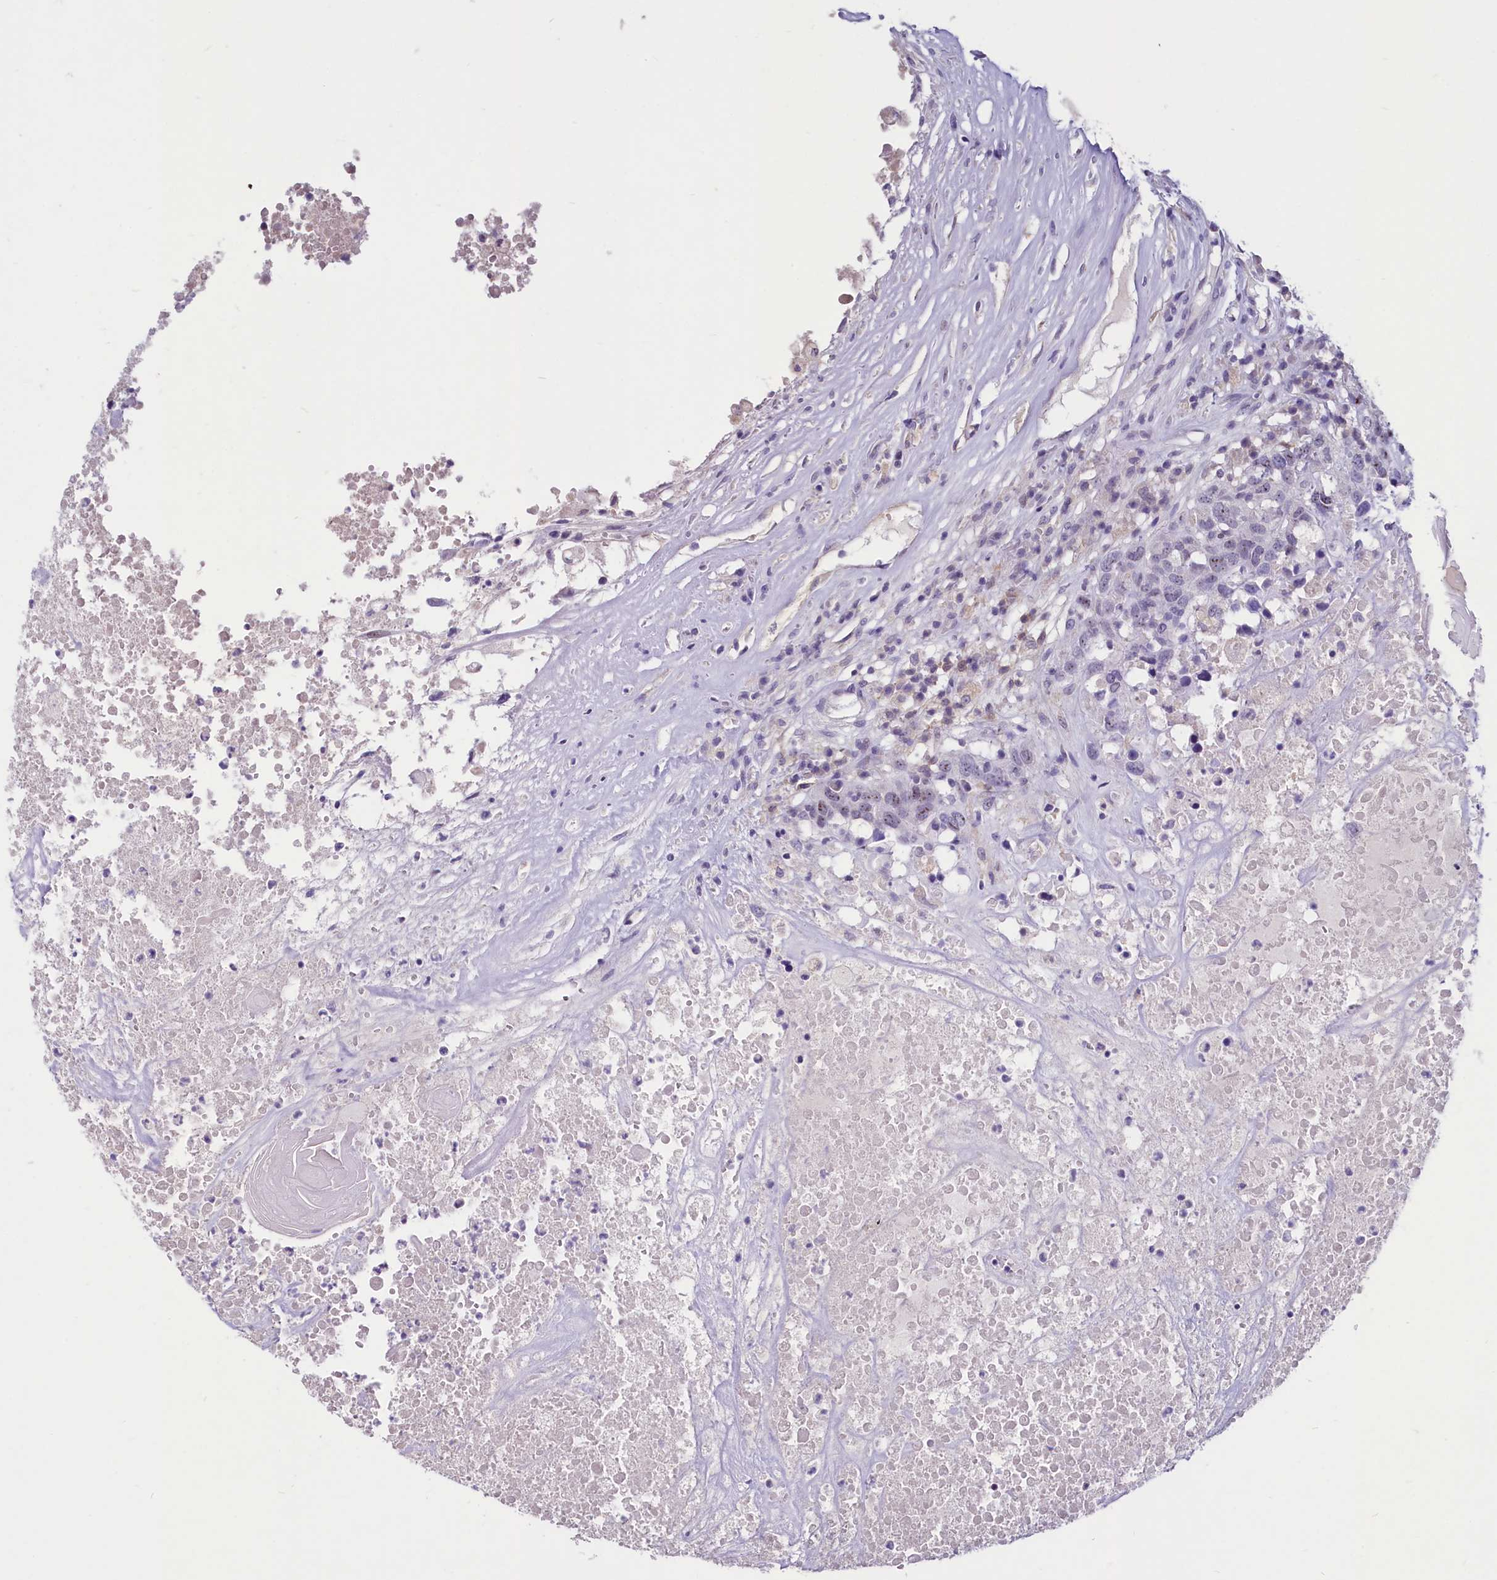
{"staining": {"intensity": "weak", "quantity": "<25%", "location": "nuclear"}, "tissue": "head and neck cancer", "cell_type": "Tumor cells", "image_type": "cancer", "snomed": [{"axis": "morphology", "description": "Squamous cell carcinoma, NOS"}, {"axis": "topography", "description": "Head-Neck"}], "caption": "A high-resolution photomicrograph shows immunohistochemistry staining of head and neck squamous cell carcinoma, which exhibits no significant staining in tumor cells. (Immunohistochemistry, brightfield microscopy, high magnification).", "gene": "PROCR", "patient": {"sex": "male", "age": 66}}